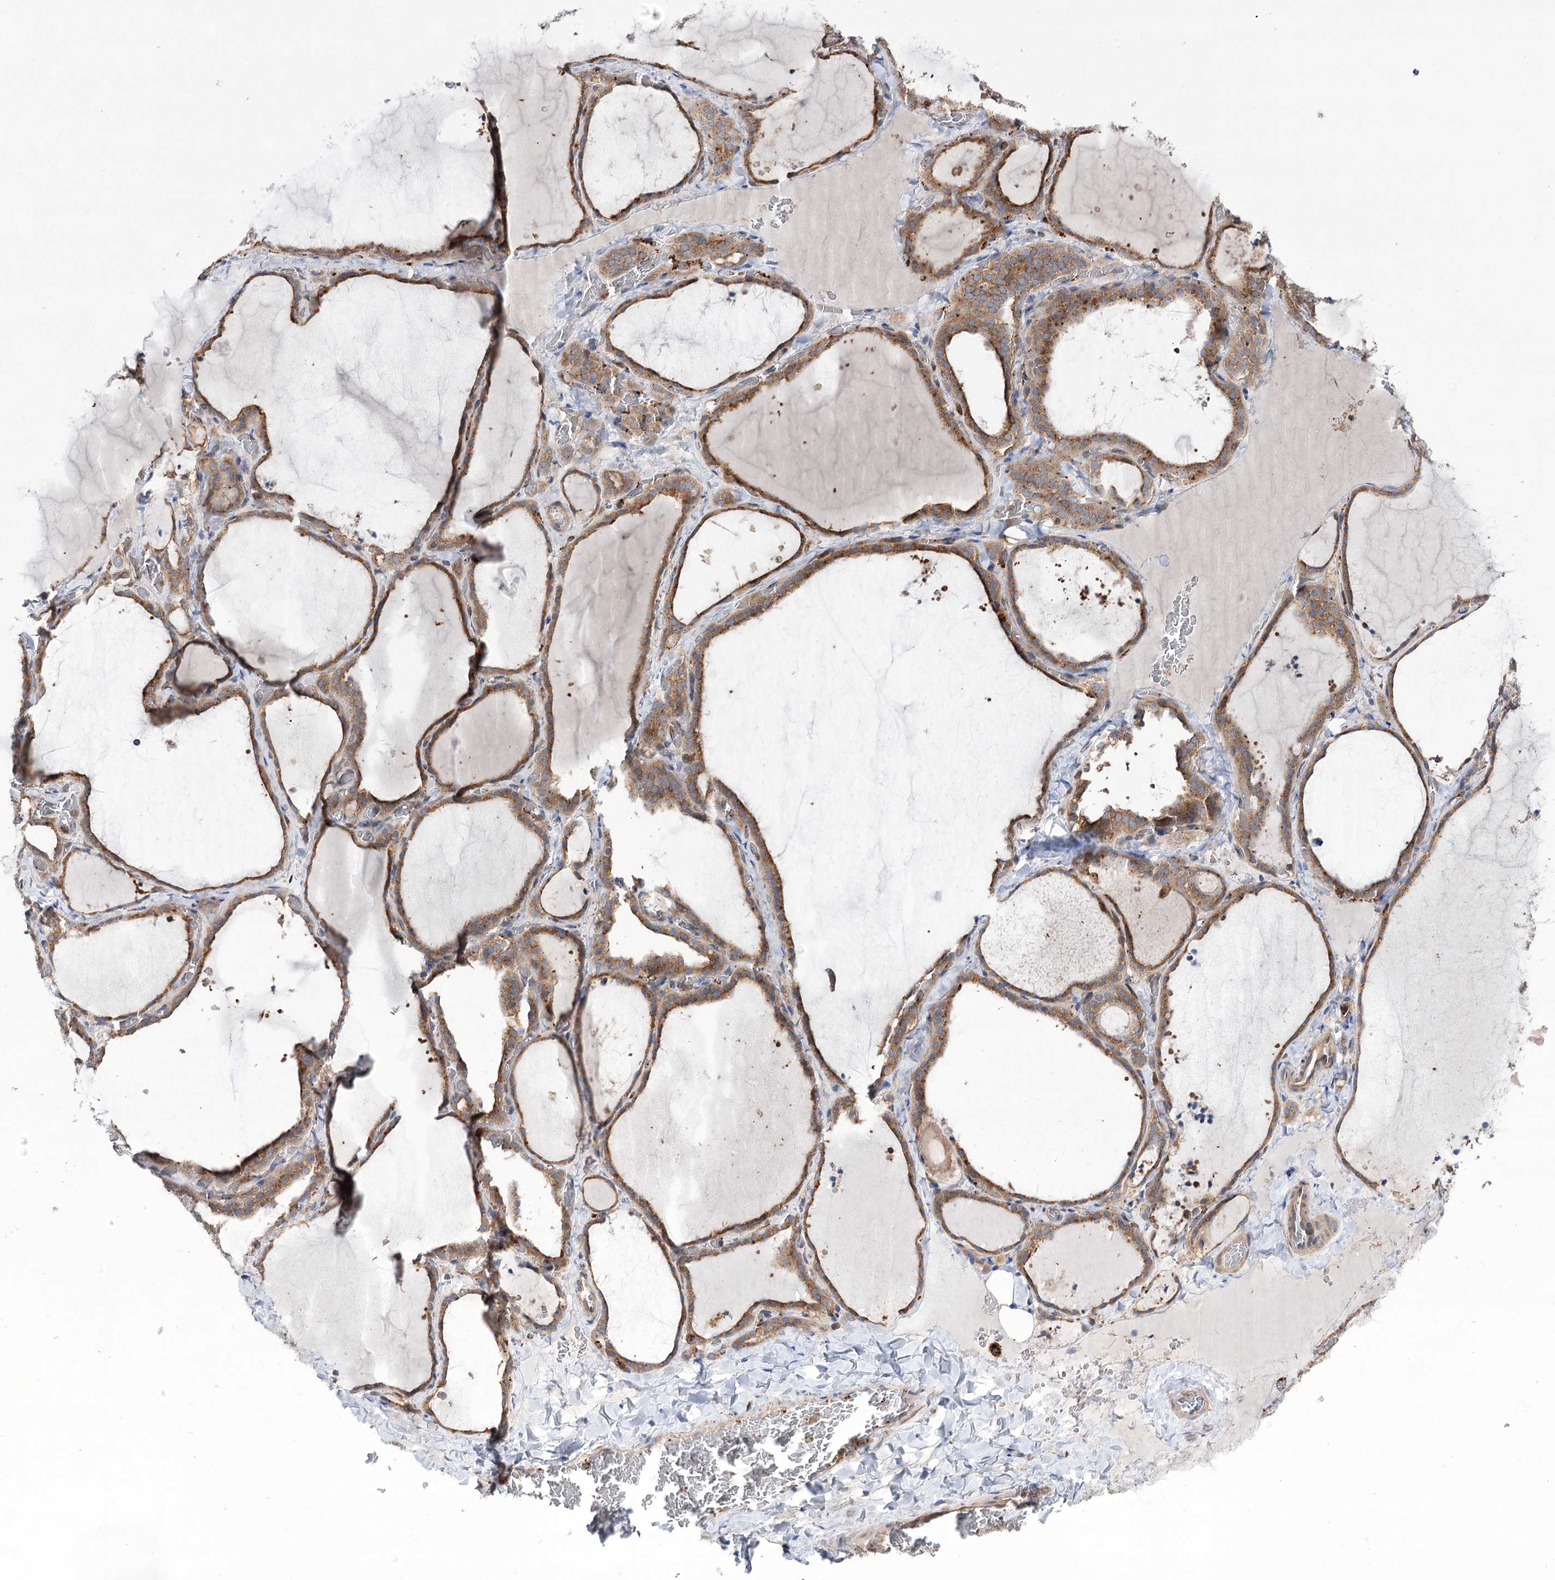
{"staining": {"intensity": "moderate", "quantity": ">75%", "location": "cytoplasmic/membranous"}, "tissue": "thyroid gland", "cell_type": "Glandular cells", "image_type": "normal", "snomed": [{"axis": "morphology", "description": "Normal tissue, NOS"}, {"axis": "topography", "description": "Thyroid gland"}], "caption": "Immunohistochemistry histopathology image of unremarkable thyroid gland: human thyroid gland stained using IHC displays medium levels of moderate protein expression localized specifically in the cytoplasmic/membranous of glandular cells, appearing as a cytoplasmic/membranous brown color.", "gene": "VPS37B", "patient": {"sex": "female", "age": 22}}